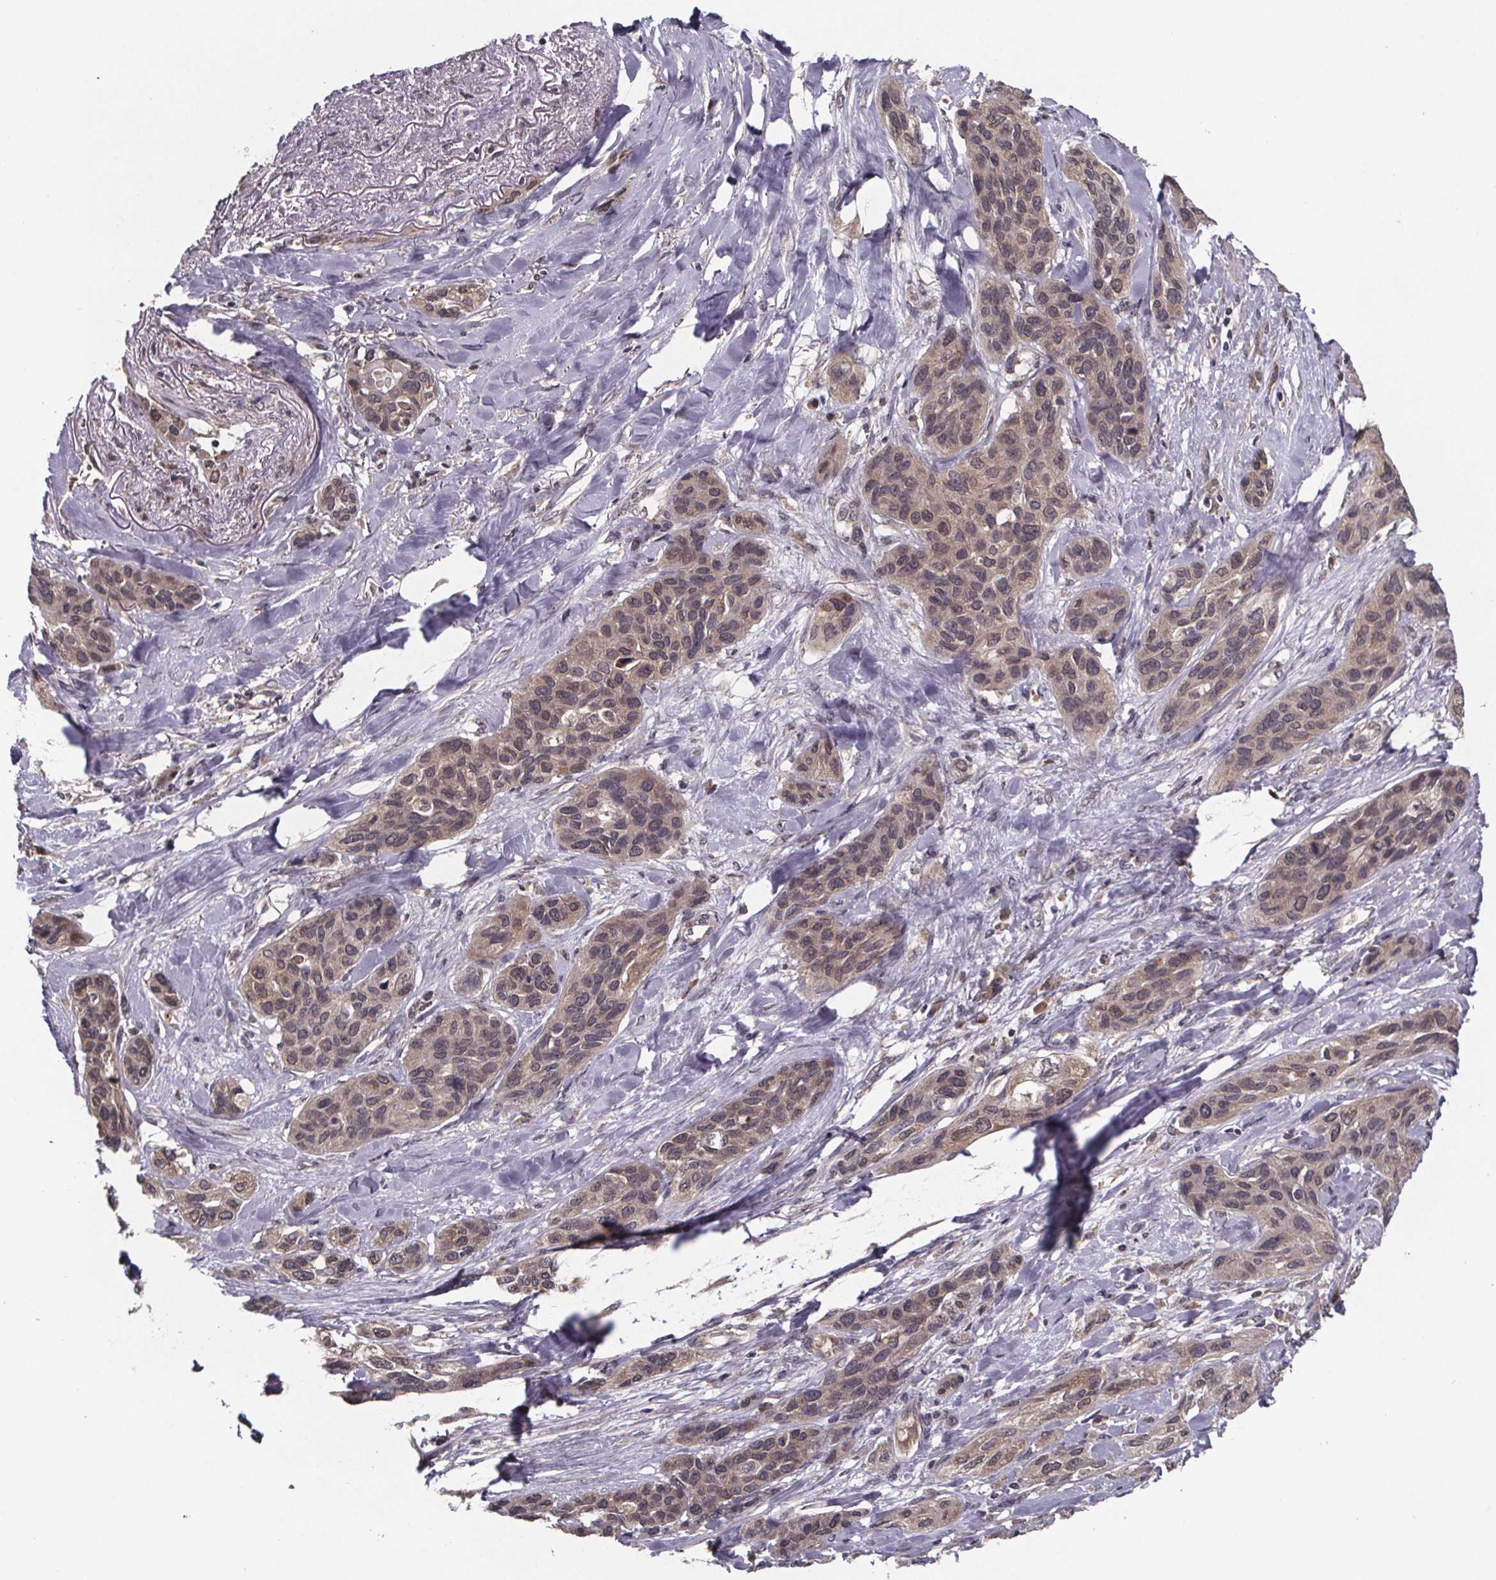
{"staining": {"intensity": "weak", "quantity": ">75%", "location": "cytoplasmic/membranous"}, "tissue": "lung cancer", "cell_type": "Tumor cells", "image_type": "cancer", "snomed": [{"axis": "morphology", "description": "Squamous cell carcinoma, NOS"}, {"axis": "topography", "description": "Lung"}], "caption": "Weak cytoplasmic/membranous expression is identified in about >75% of tumor cells in lung cancer.", "gene": "SAT1", "patient": {"sex": "female", "age": 70}}